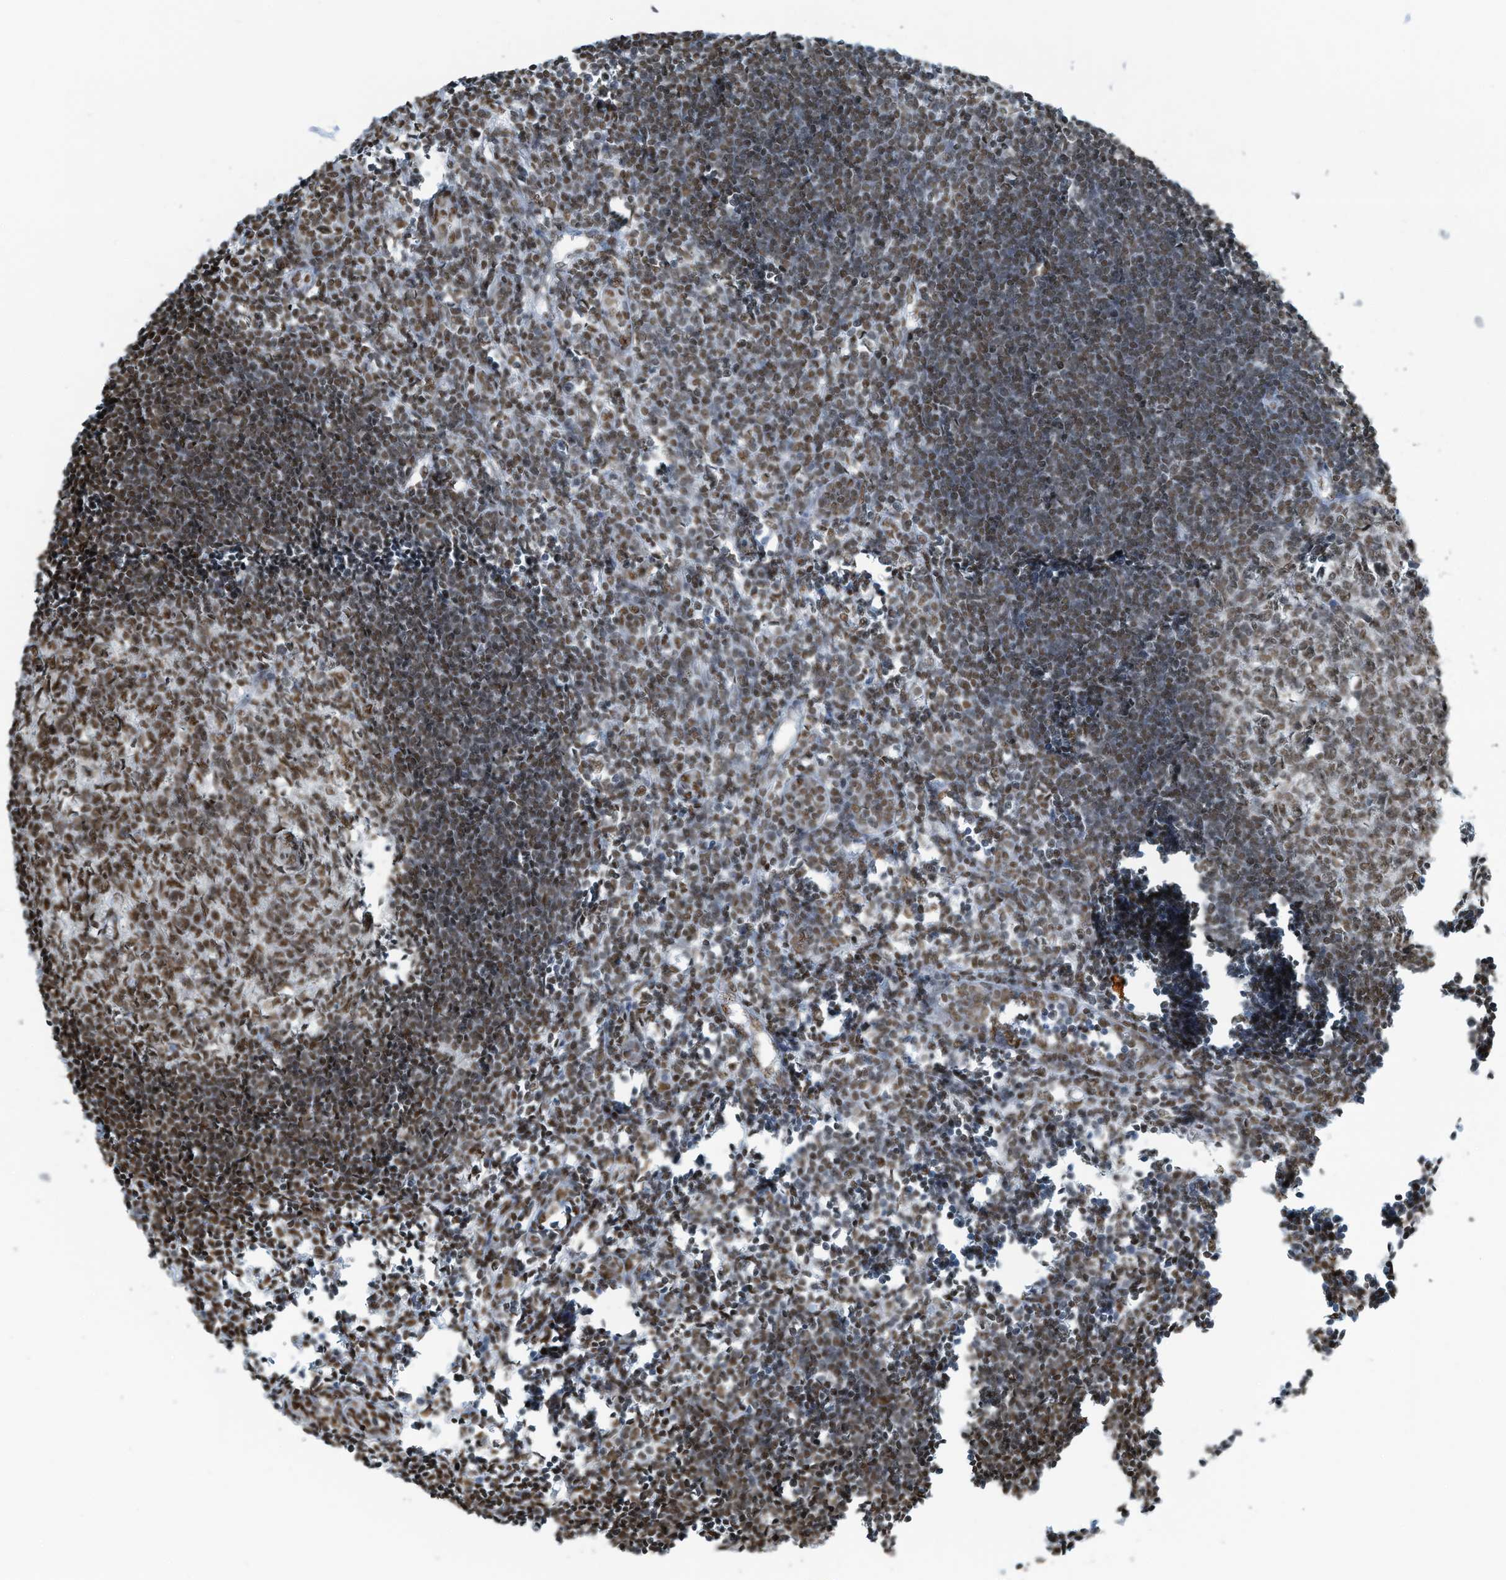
{"staining": {"intensity": "moderate", "quantity": ">75%", "location": "nuclear"}, "tissue": "lymph node", "cell_type": "Germinal center cells", "image_type": "normal", "snomed": [{"axis": "morphology", "description": "Normal tissue, NOS"}, {"axis": "morphology", "description": "Malignant melanoma, Metastatic site"}, {"axis": "topography", "description": "Lymph node"}], "caption": "This image reveals immunohistochemistry (IHC) staining of benign human lymph node, with medium moderate nuclear staining in approximately >75% of germinal center cells.", "gene": "ENSG00000257390", "patient": {"sex": "male", "age": 41}}